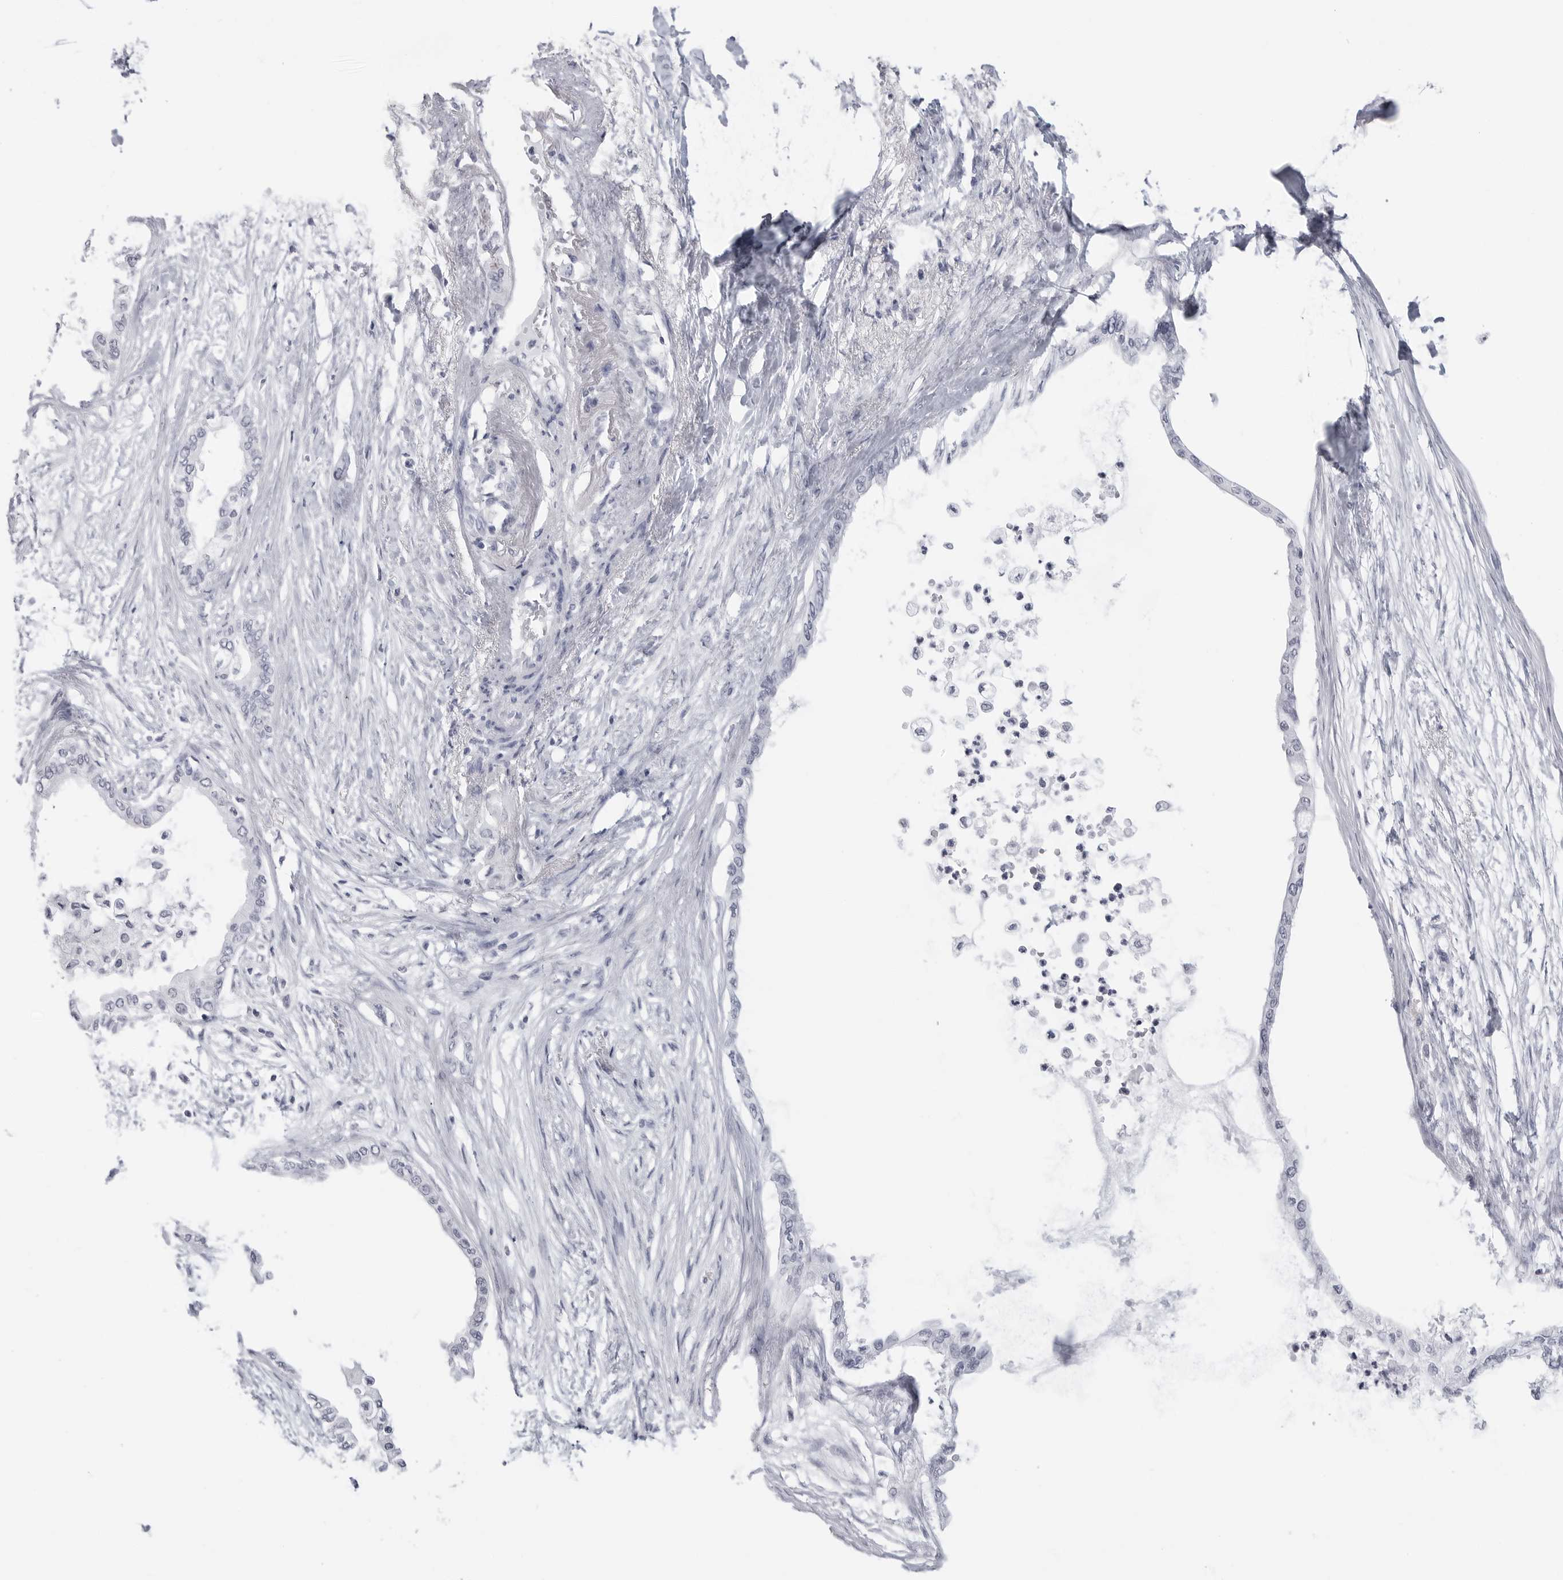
{"staining": {"intensity": "negative", "quantity": "none", "location": "none"}, "tissue": "pancreatic cancer", "cell_type": "Tumor cells", "image_type": "cancer", "snomed": [{"axis": "morphology", "description": "Normal tissue, NOS"}, {"axis": "morphology", "description": "Adenocarcinoma, NOS"}, {"axis": "topography", "description": "Pancreas"}, {"axis": "topography", "description": "Duodenum"}], "caption": "This is a histopathology image of immunohistochemistry (IHC) staining of pancreatic cancer, which shows no staining in tumor cells.", "gene": "PGA3", "patient": {"sex": "female", "age": 60}}